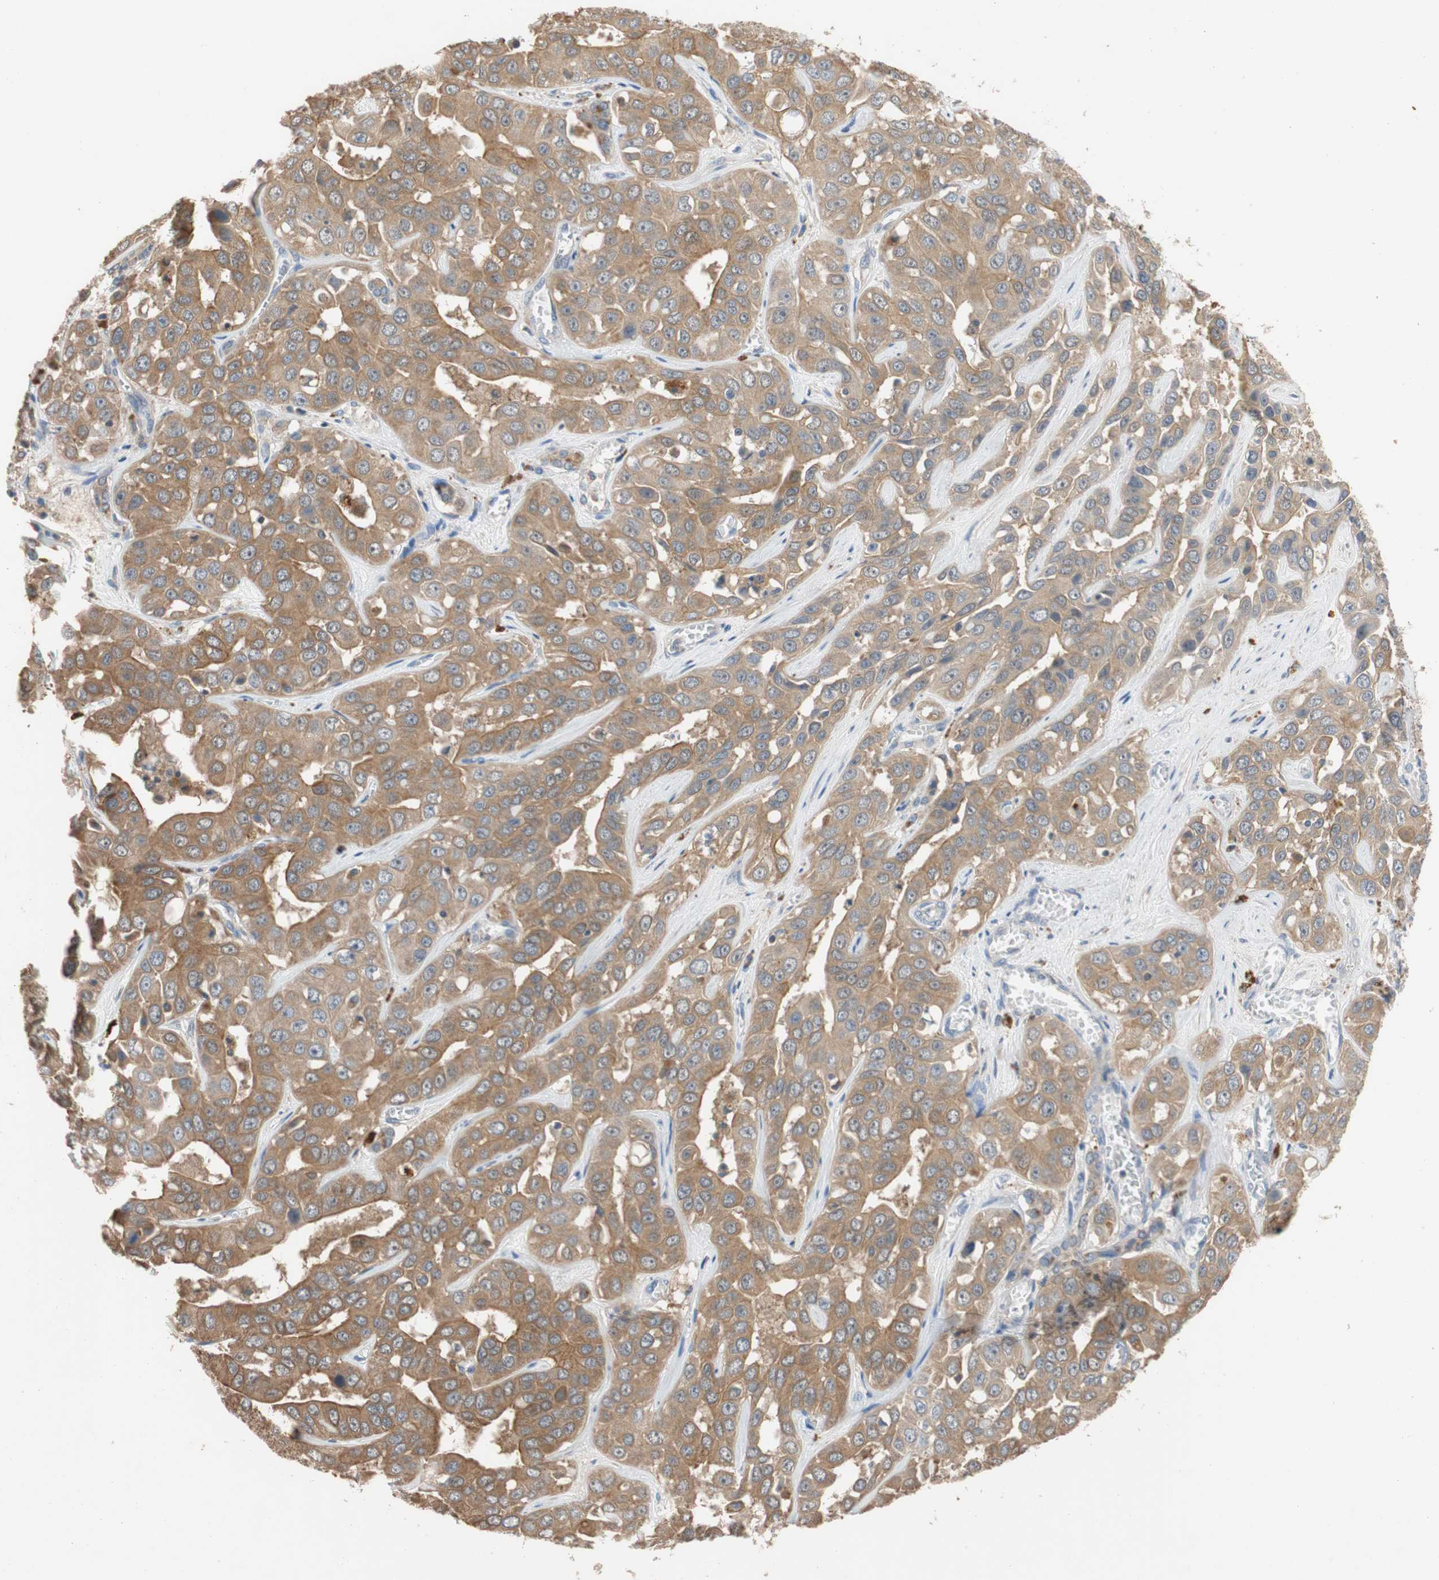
{"staining": {"intensity": "moderate", "quantity": ">75%", "location": "cytoplasmic/membranous"}, "tissue": "liver cancer", "cell_type": "Tumor cells", "image_type": "cancer", "snomed": [{"axis": "morphology", "description": "Cholangiocarcinoma"}, {"axis": "topography", "description": "Liver"}], "caption": "IHC staining of liver cholangiocarcinoma, which reveals medium levels of moderate cytoplasmic/membranous staining in about >75% of tumor cells indicating moderate cytoplasmic/membranous protein positivity. The staining was performed using DAB (3,3'-diaminobenzidine) (brown) for protein detection and nuclei were counterstained in hematoxylin (blue).", "gene": "ADAP1", "patient": {"sex": "female", "age": 52}}